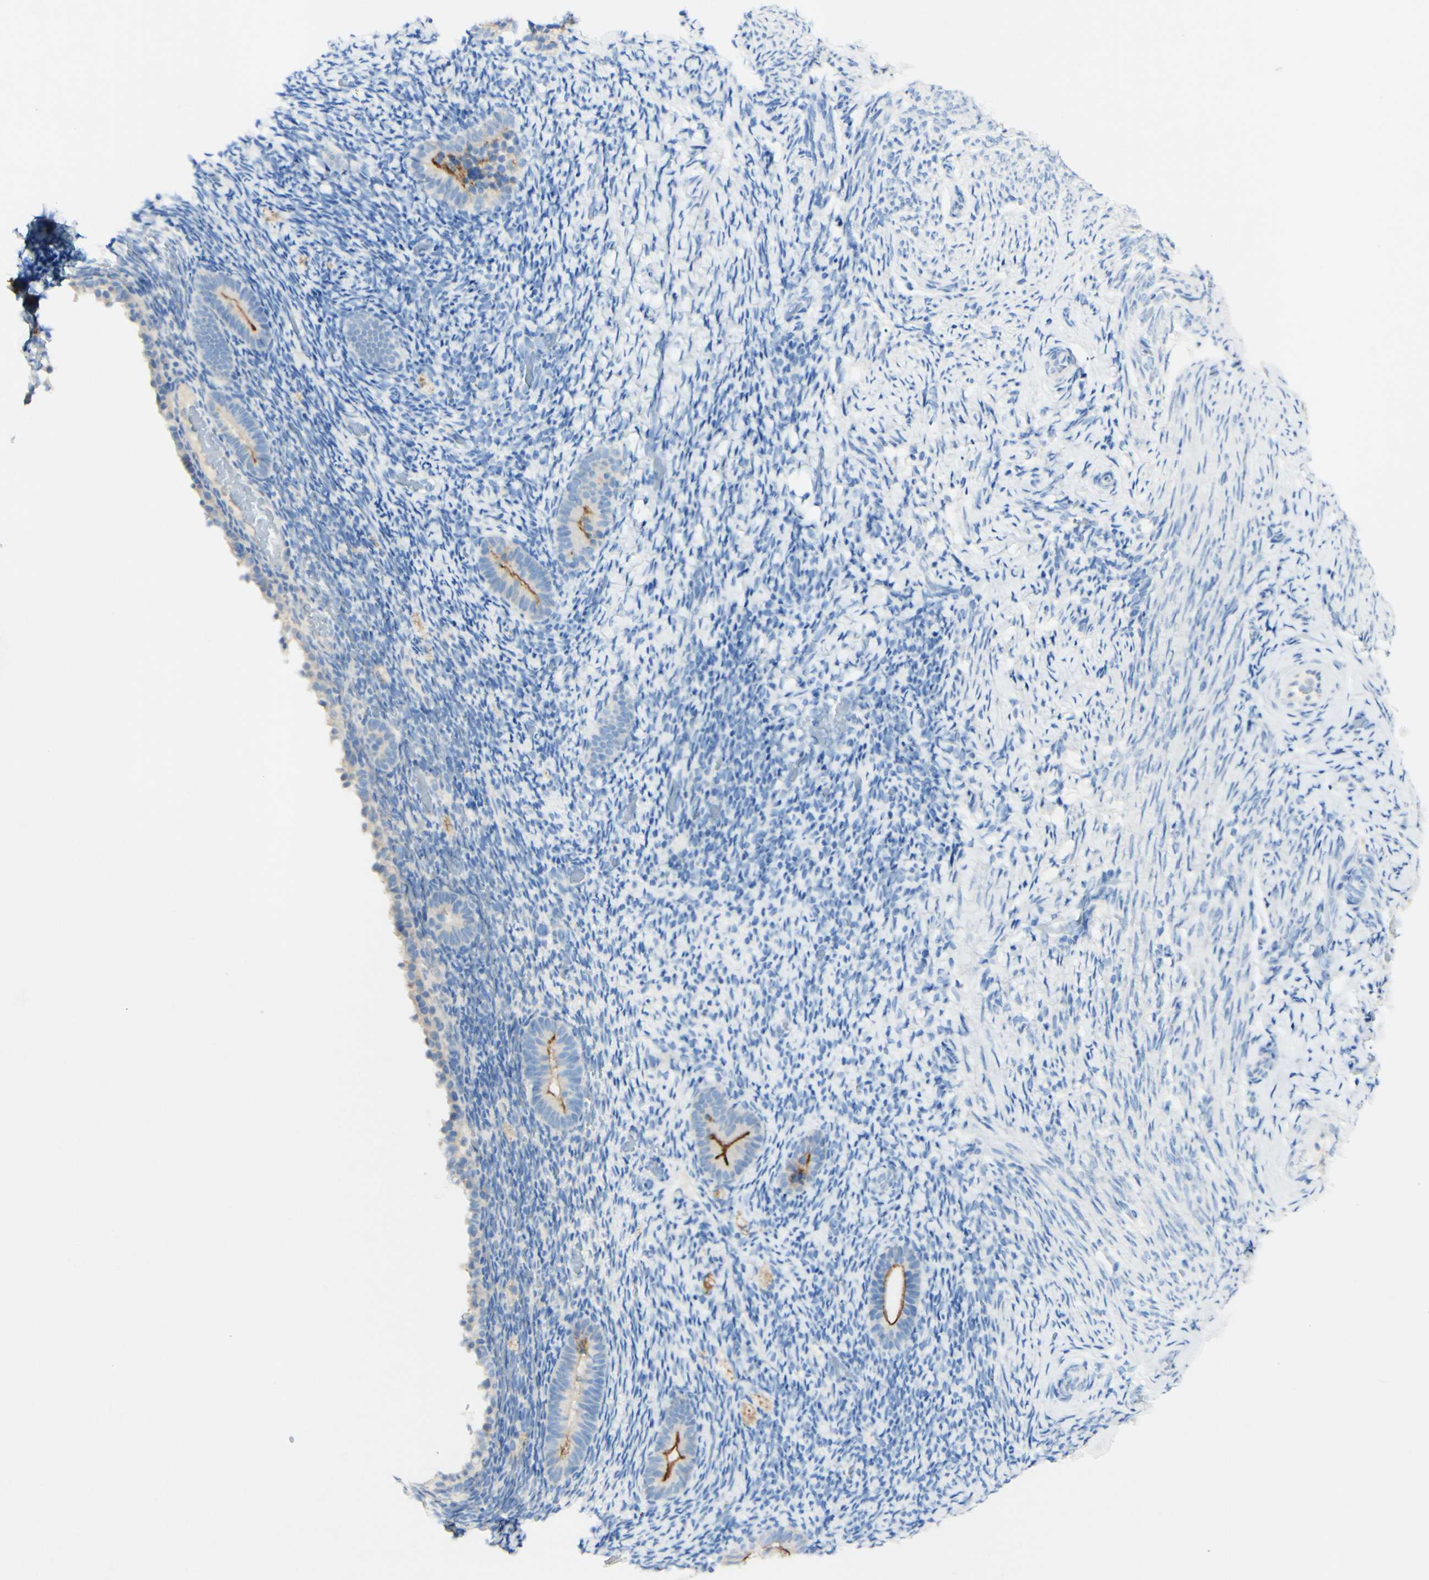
{"staining": {"intensity": "negative", "quantity": "none", "location": "none"}, "tissue": "endometrium", "cell_type": "Cells in endometrial stroma", "image_type": "normal", "snomed": [{"axis": "morphology", "description": "Normal tissue, NOS"}, {"axis": "topography", "description": "Endometrium"}], "caption": "This is a photomicrograph of immunohistochemistry staining of benign endometrium, which shows no staining in cells in endometrial stroma.", "gene": "FGF4", "patient": {"sex": "female", "age": 51}}